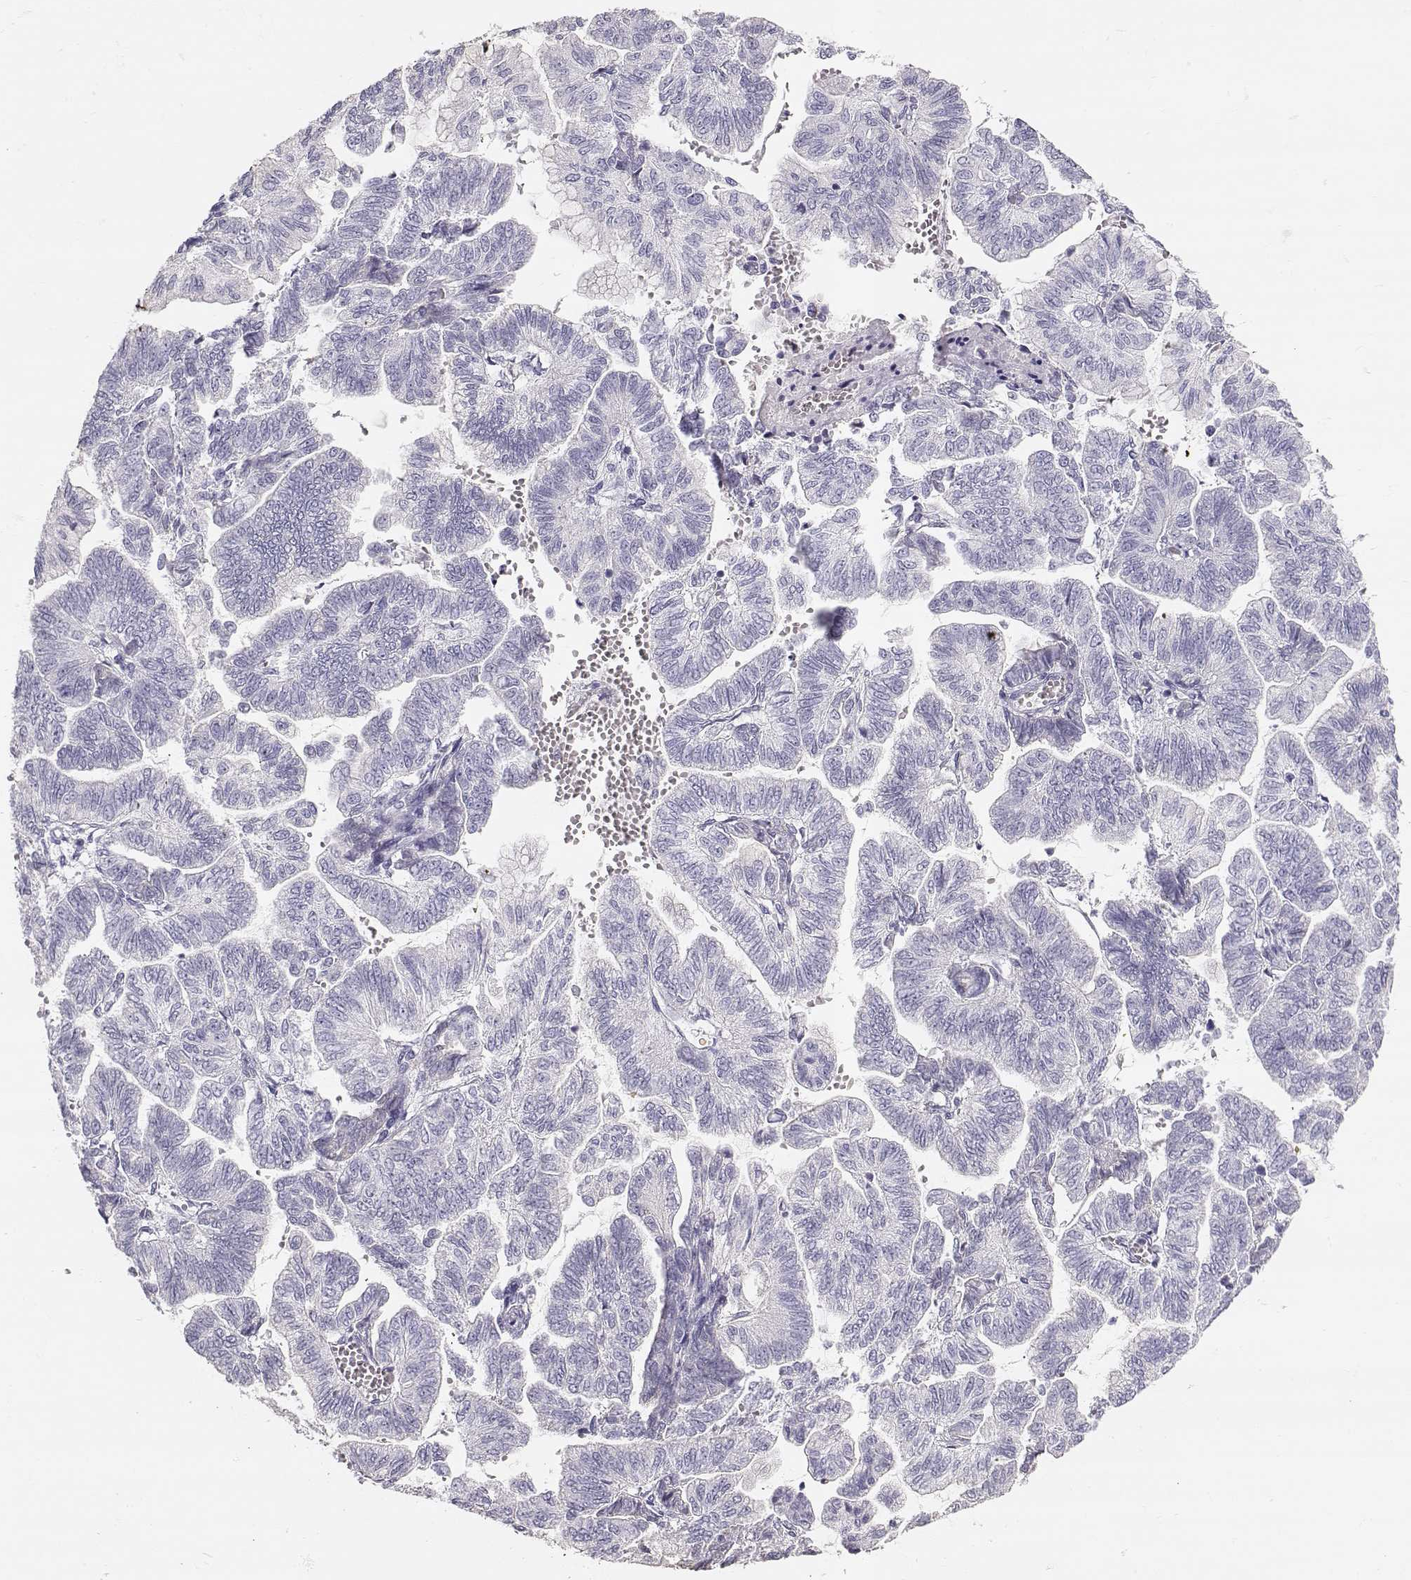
{"staining": {"intensity": "negative", "quantity": "none", "location": "none"}, "tissue": "stomach cancer", "cell_type": "Tumor cells", "image_type": "cancer", "snomed": [{"axis": "morphology", "description": "Adenocarcinoma, NOS"}, {"axis": "topography", "description": "Stomach"}], "caption": "IHC histopathology image of human stomach adenocarcinoma stained for a protein (brown), which demonstrates no positivity in tumor cells. The staining was performed using DAB (3,3'-diaminobenzidine) to visualize the protein expression in brown, while the nuclei were stained in blue with hematoxylin (Magnification: 20x).", "gene": "GLIPR1L2", "patient": {"sex": "male", "age": 83}}